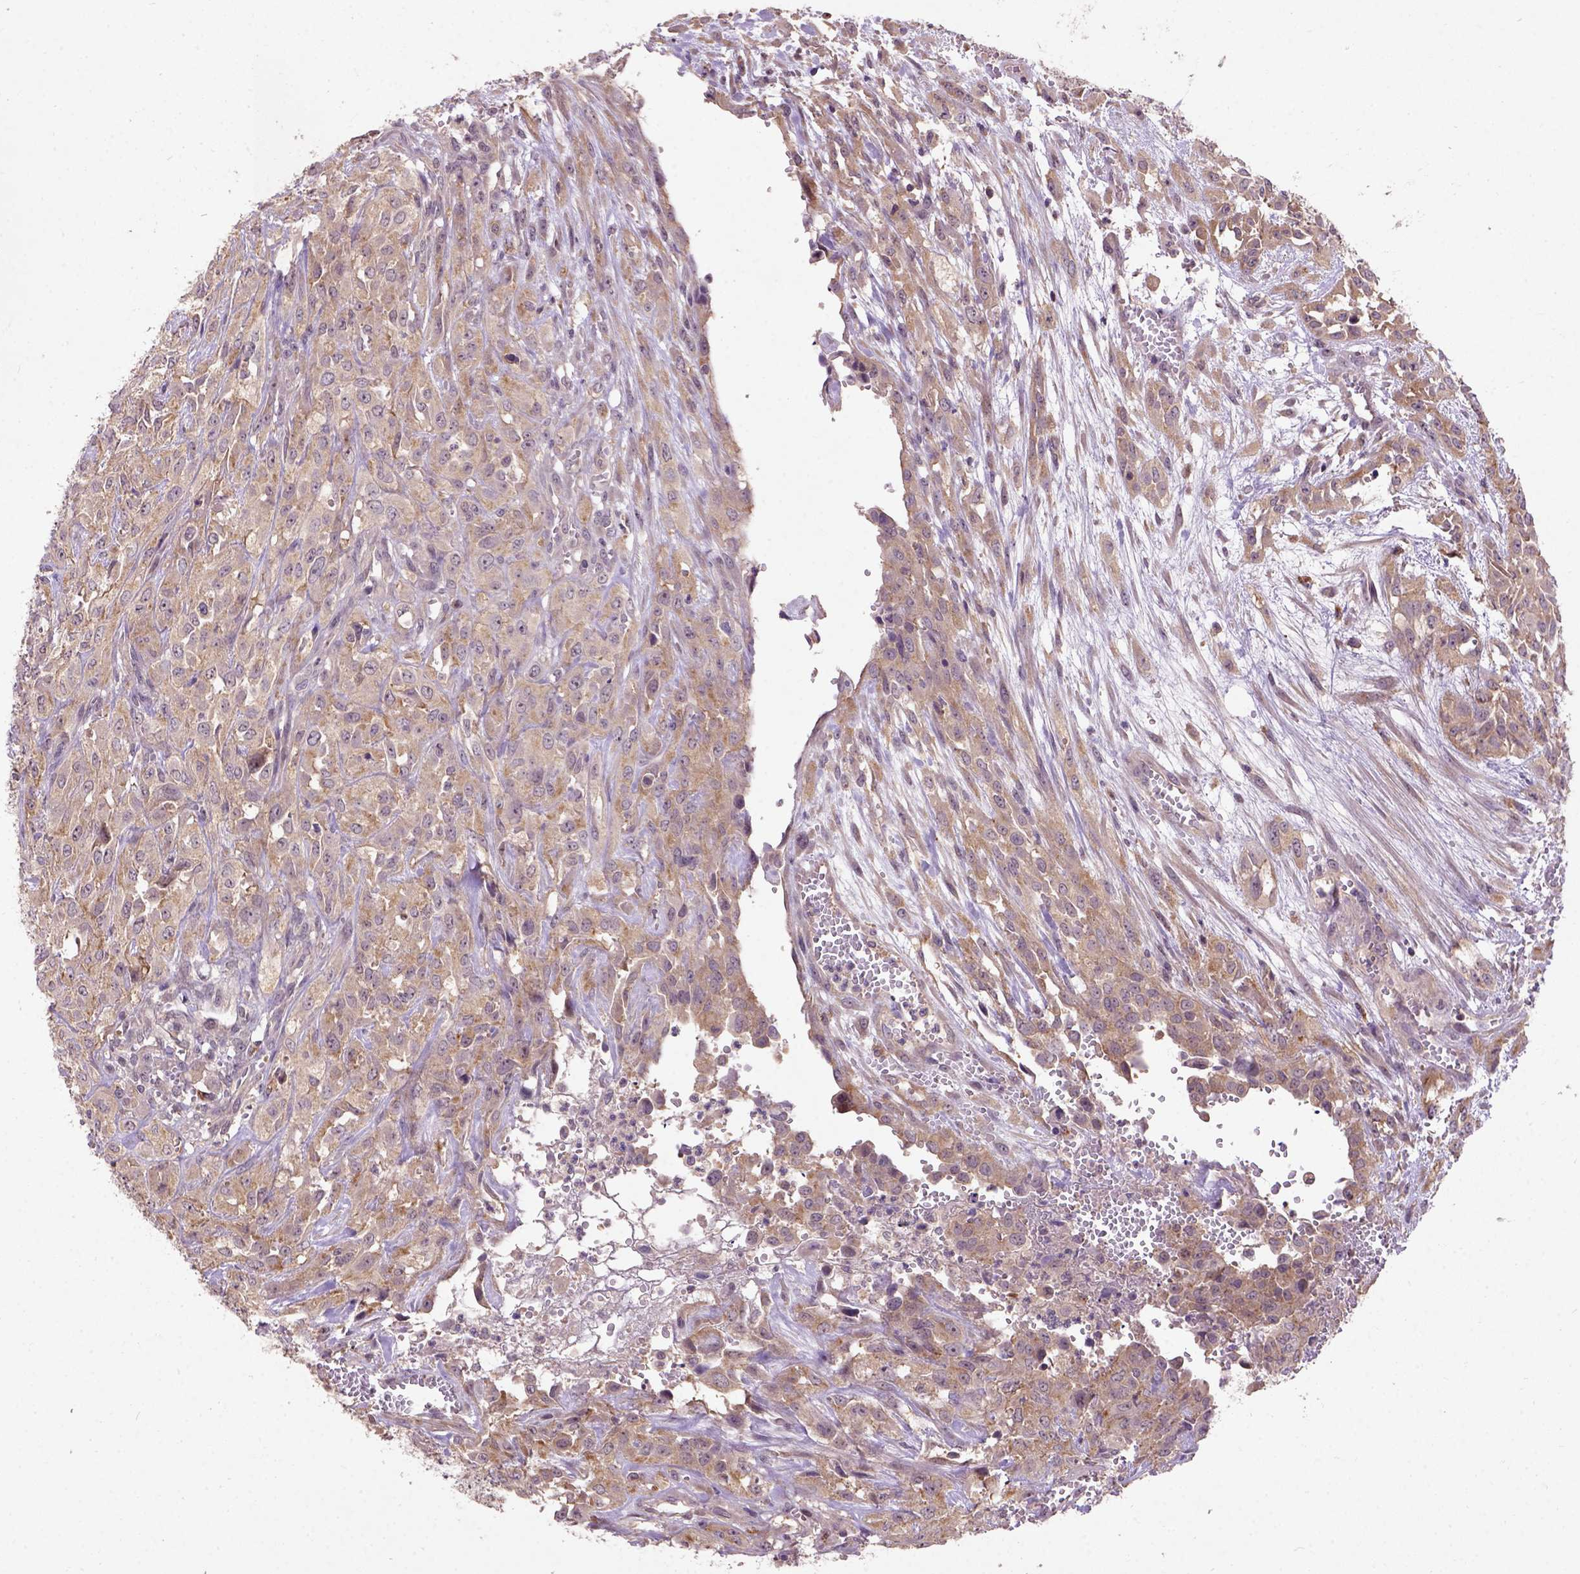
{"staining": {"intensity": "moderate", "quantity": "25%-75%", "location": "cytoplasmic/membranous"}, "tissue": "urothelial cancer", "cell_type": "Tumor cells", "image_type": "cancer", "snomed": [{"axis": "morphology", "description": "Urothelial carcinoma, High grade"}, {"axis": "topography", "description": "Urinary bladder"}], "caption": "This is an image of immunohistochemistry (IHC) staining of urothelial cancer, which shows moderate staining in the cytoplasmic/membranous of tumor cells.", "gene": "KBTBD8", "patient": {"sex": "male", "age": 67}}